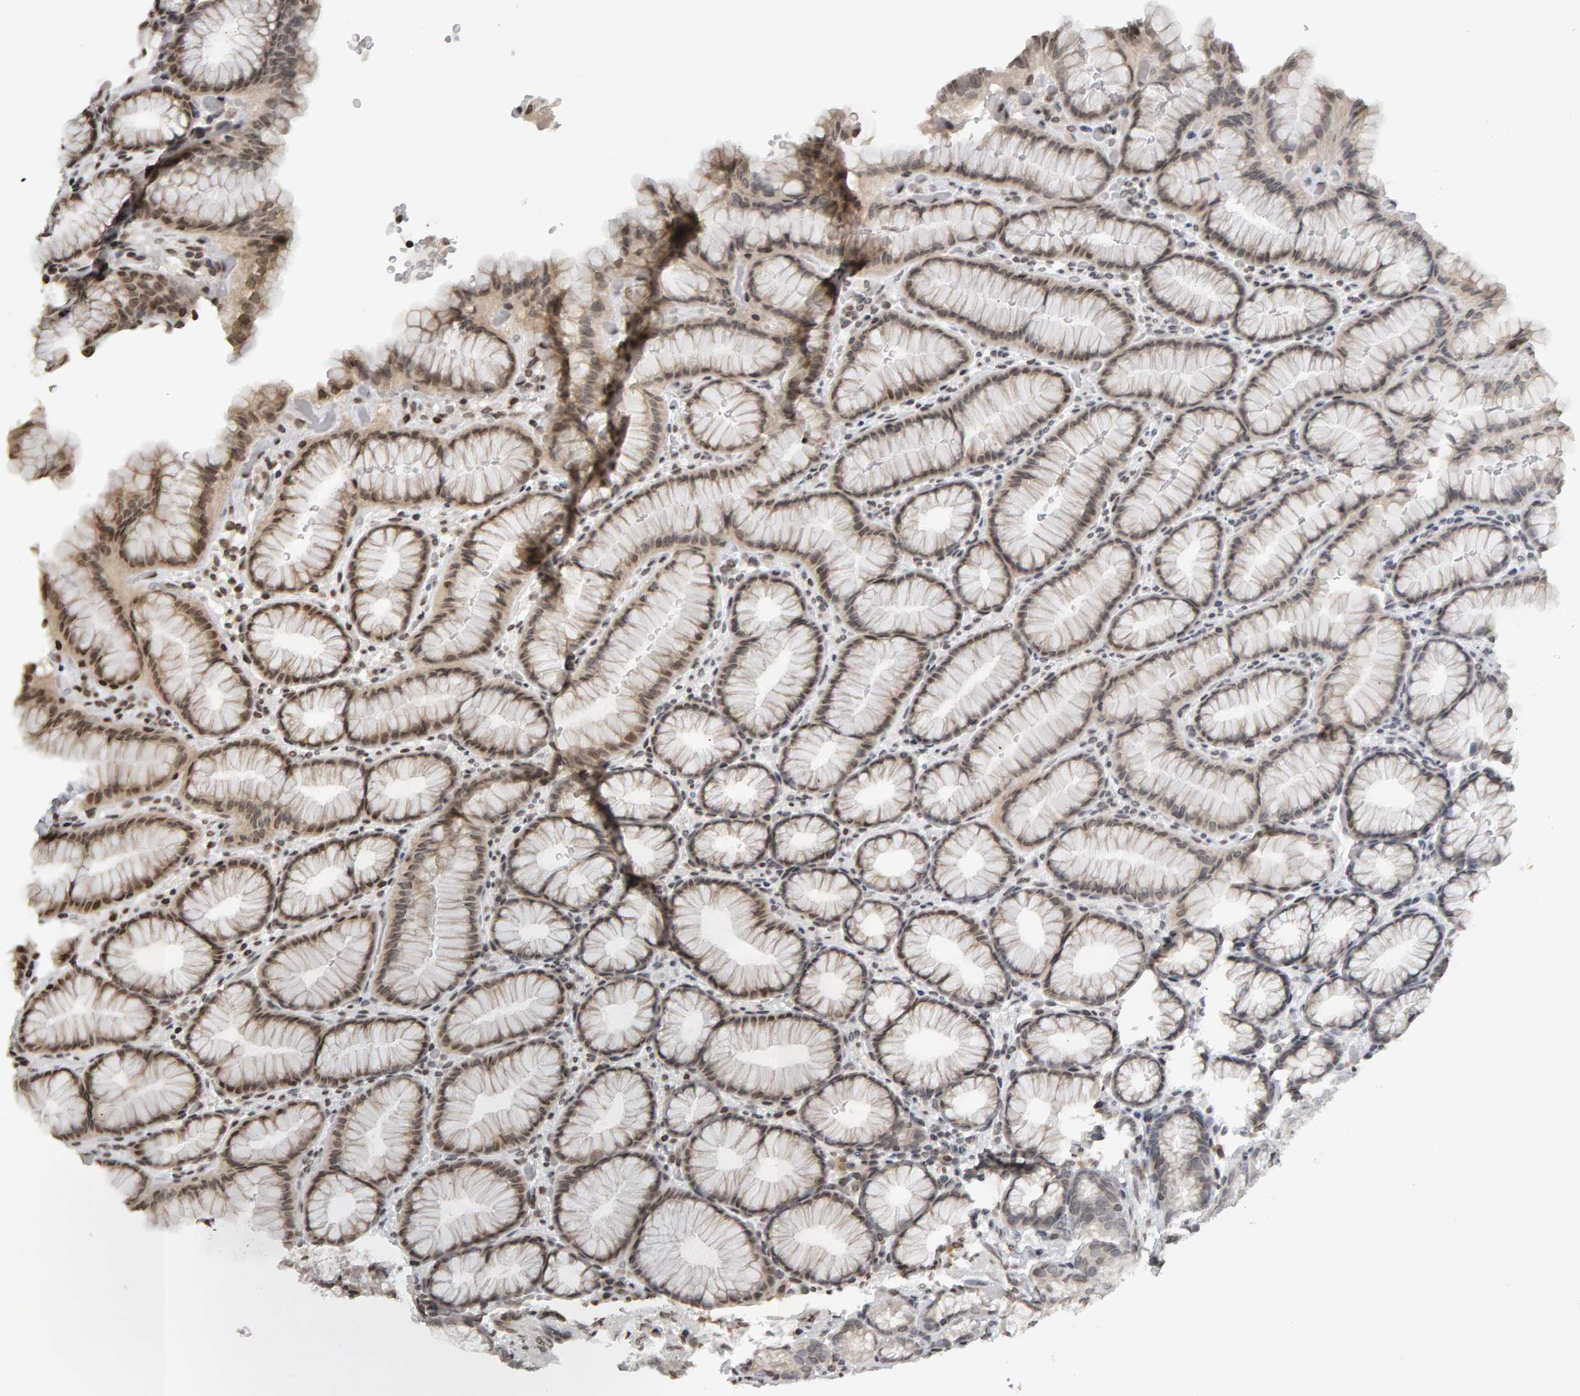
{"staining": {"intensity": "weak", "quantity": "25%-75%", "location": "cytoplasmic/membranous,nuclear"}, "tissue": "stomach", "cell_type": "Glandular cells", "image_type": "normal", "snomed": [{"axis": "morphology", "description": "Normal tissue, NOS"}, {"axis": "topography", "description": "Stomach"}], "caption": "Weak cytoplasmic/membranous,nuclear expression for a protein is identified in about 25%-75% of glandular cells of unremarkable stomach using immunohistochemistry (IHC).", "gene": "TRAM1", "patient": {"sex": "male", "age": 42}}